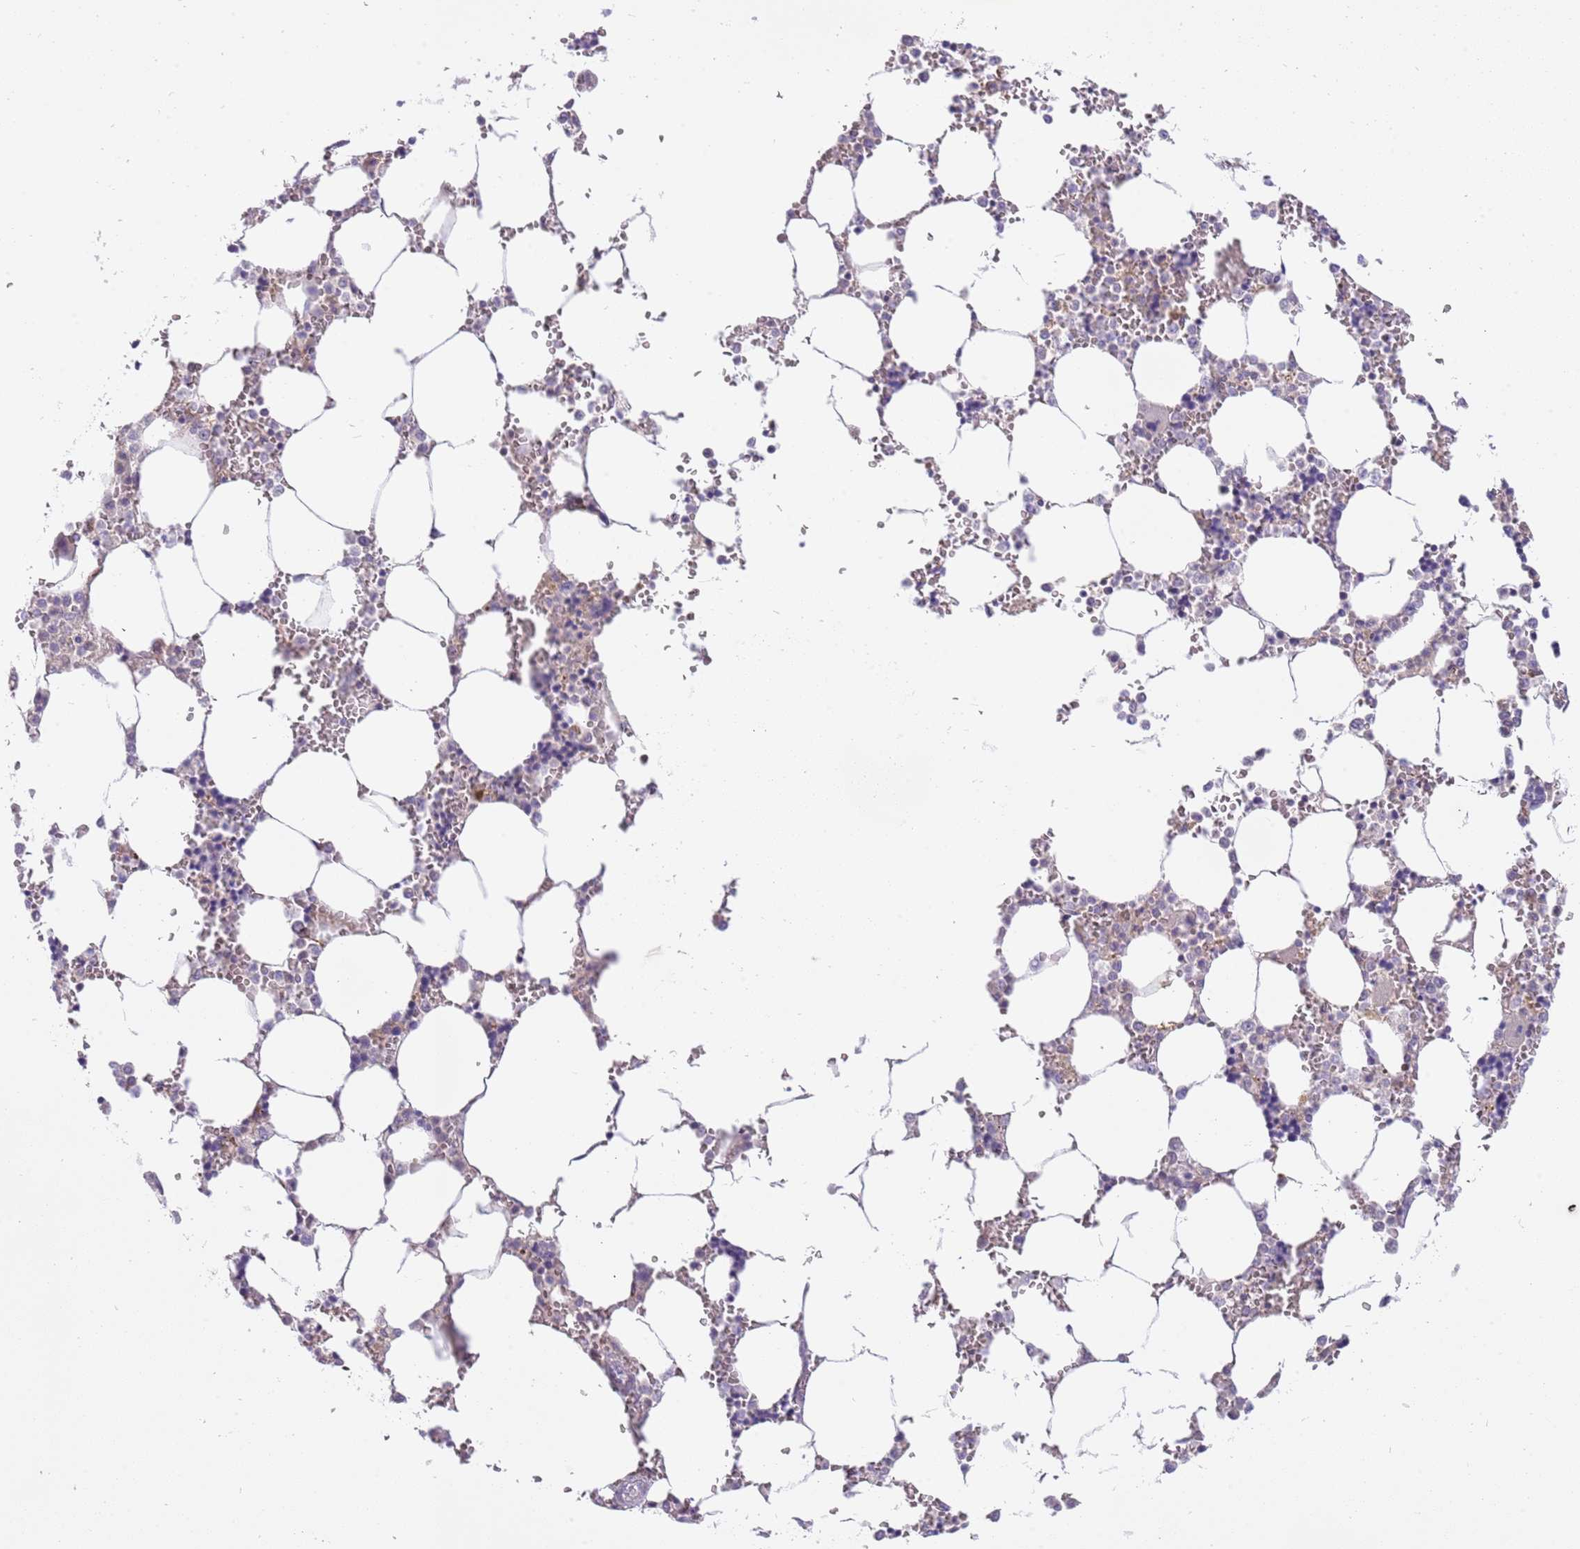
{"staining": {"intensity": "negative", "quantity": "none", "location": "none"}, "tissue": "bone marrow", "cell_type": "Hematopoietic cells", "image_type": "normal", "snomed": [{"axis": "morphology", "description": "Normal tissue, NOS"}, {"axis": "topography", "description": "Bone marrow"}], "caption": "This is a micrograph of immunohistochemistry staining of benign bone marrow, which shows no expression in hematopoietic cells. (DAB (3,3'-diaminobenzidine) immunohistochemistry, high magnification).", "gene": "CFAP73", "patient": {"sex": "male", "age": 64}}